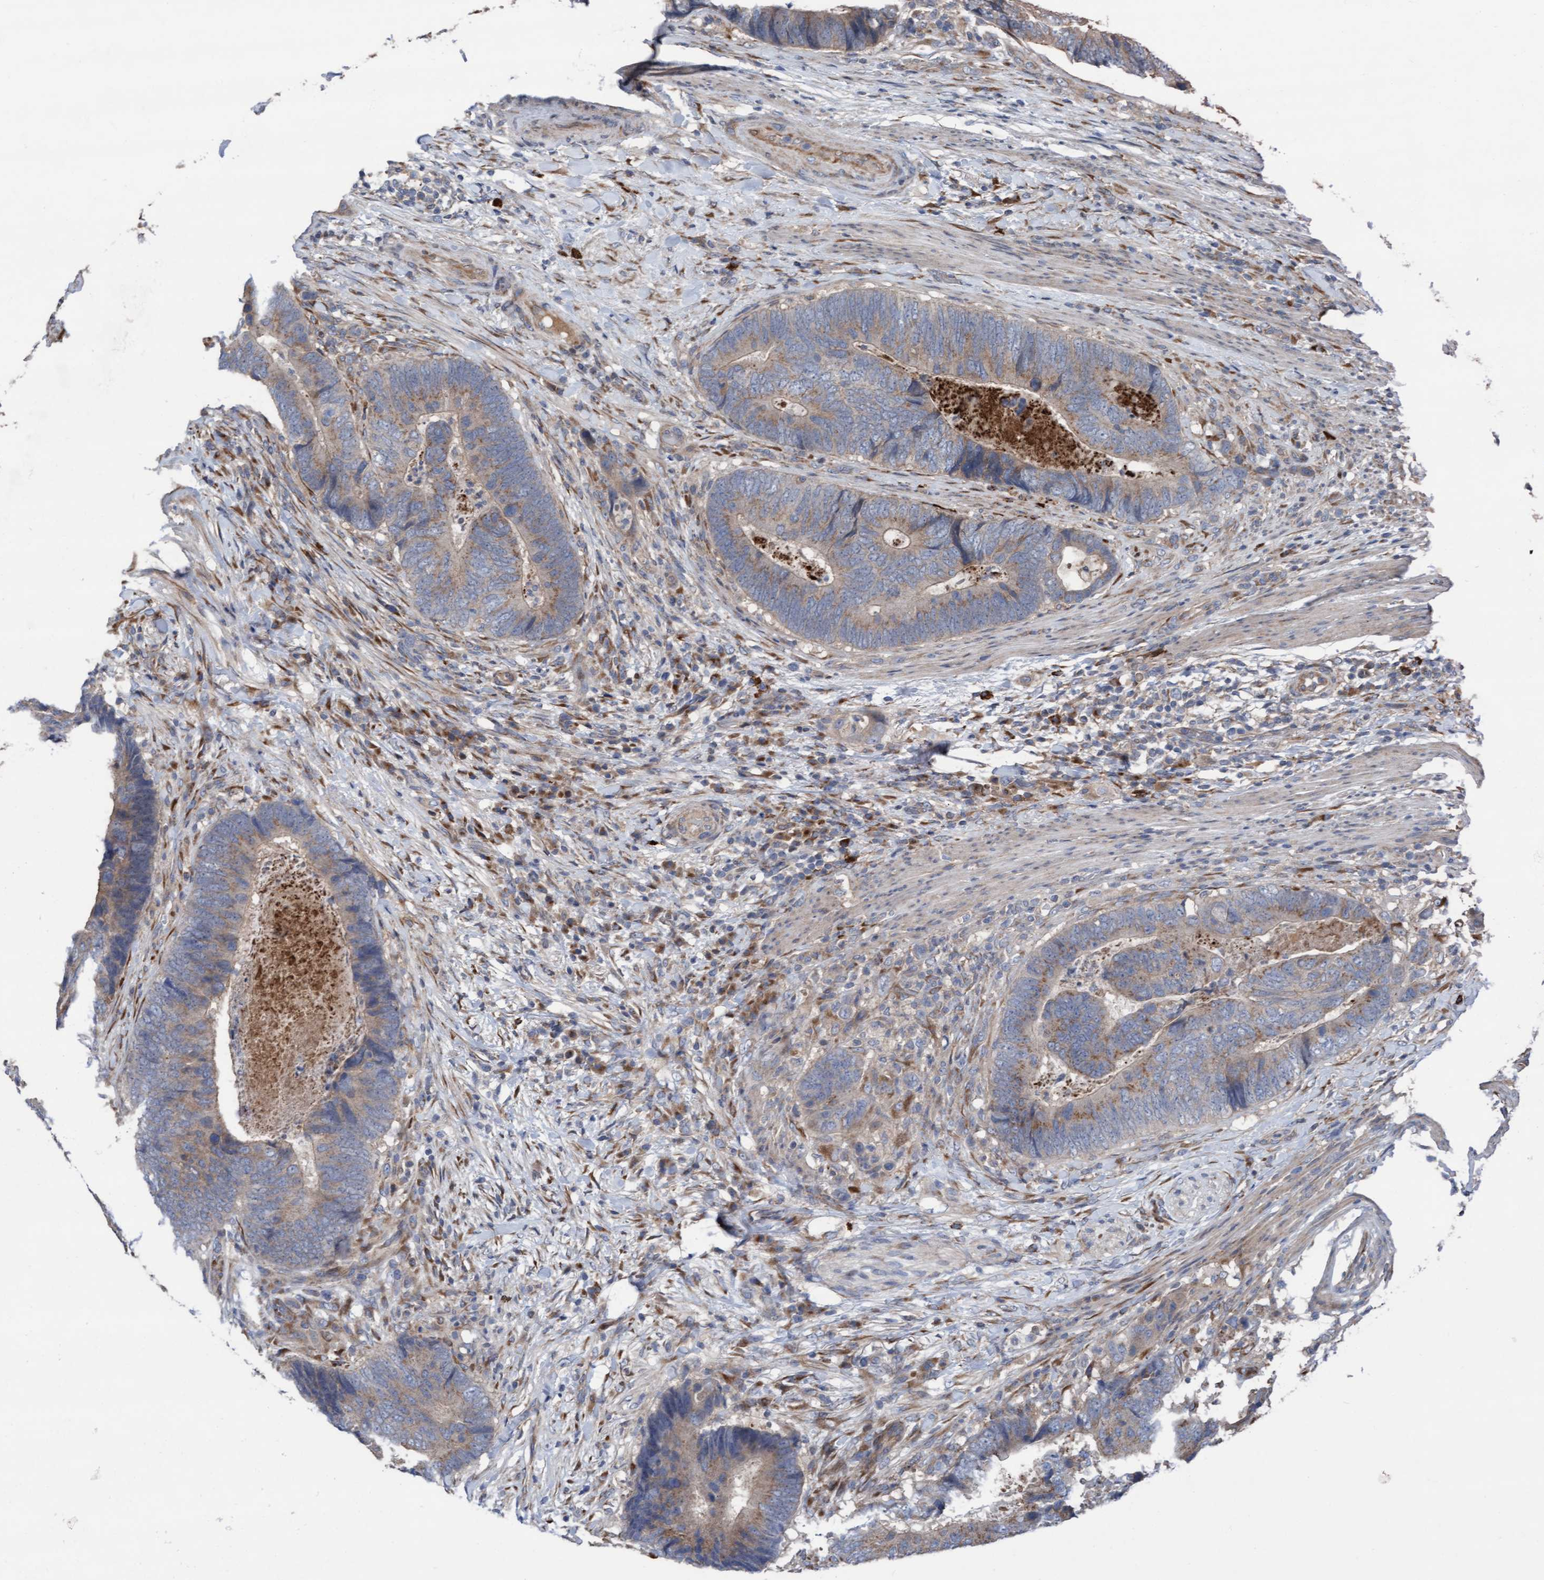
{"staining": {"intensity": "weak", "quantity": ">75%", "location": "cytoplasmic/membranous"}, "tissue": "colorectal cancer", "cell_type": "Tumor cells", "image_type": "cancer", "snomed": [{"axis": "morphology", "description": "Adenocarcinoma, NOS"}, {"axis": "topography", "description": "Colon"}], "caption": "Colorectal cancer stained with a brown dye reveals weak cytoplasmic/membranous positive staining in approximately >75% of tumor cells.", "gene": "KLHL26", "patient": {"sex": "male", "age": 56}}